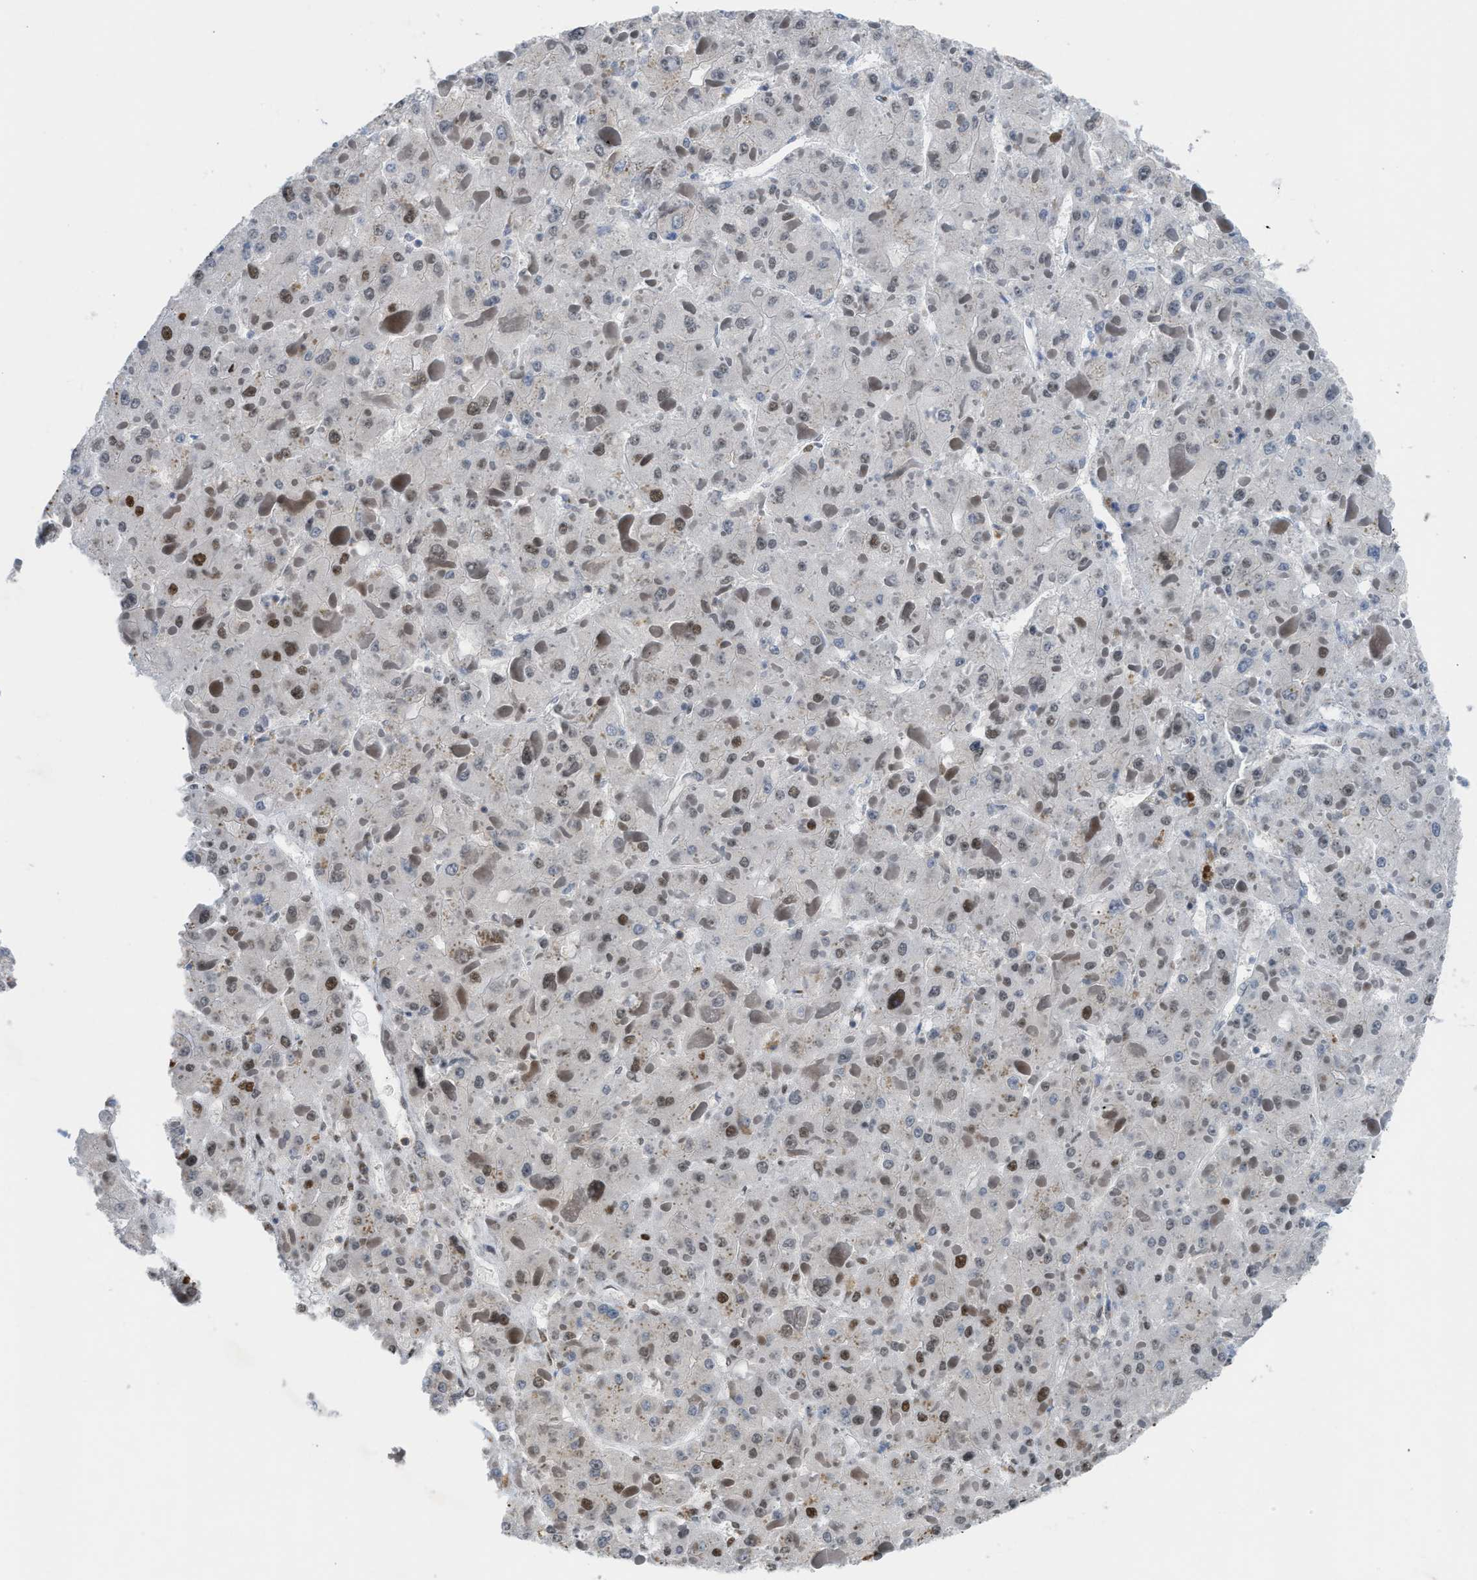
{"staining": {"intensity": "moderate", "quantity": "<25%", "location": "nuclear"}, "tissue": "liver cancer", "cell_type": "Tumor cells", "image_type": "cancer", "snomed": [{"axis": "morphology", "description": "Carcinoma, Hepatocellular, NOS"}, {"axis": "topography", "description": "Liver"}], "caption": "This micrograph reveals liver cancer (hepatocellular carcinoma) stained with immunohistochemistry to label a protein in brown. The nuclear of tumor cells show moderate positivity for the protein. Nuclei are counter-stained blue.", "gene": "SCAF4", "patient": {"sex": "female", "age": 73}}